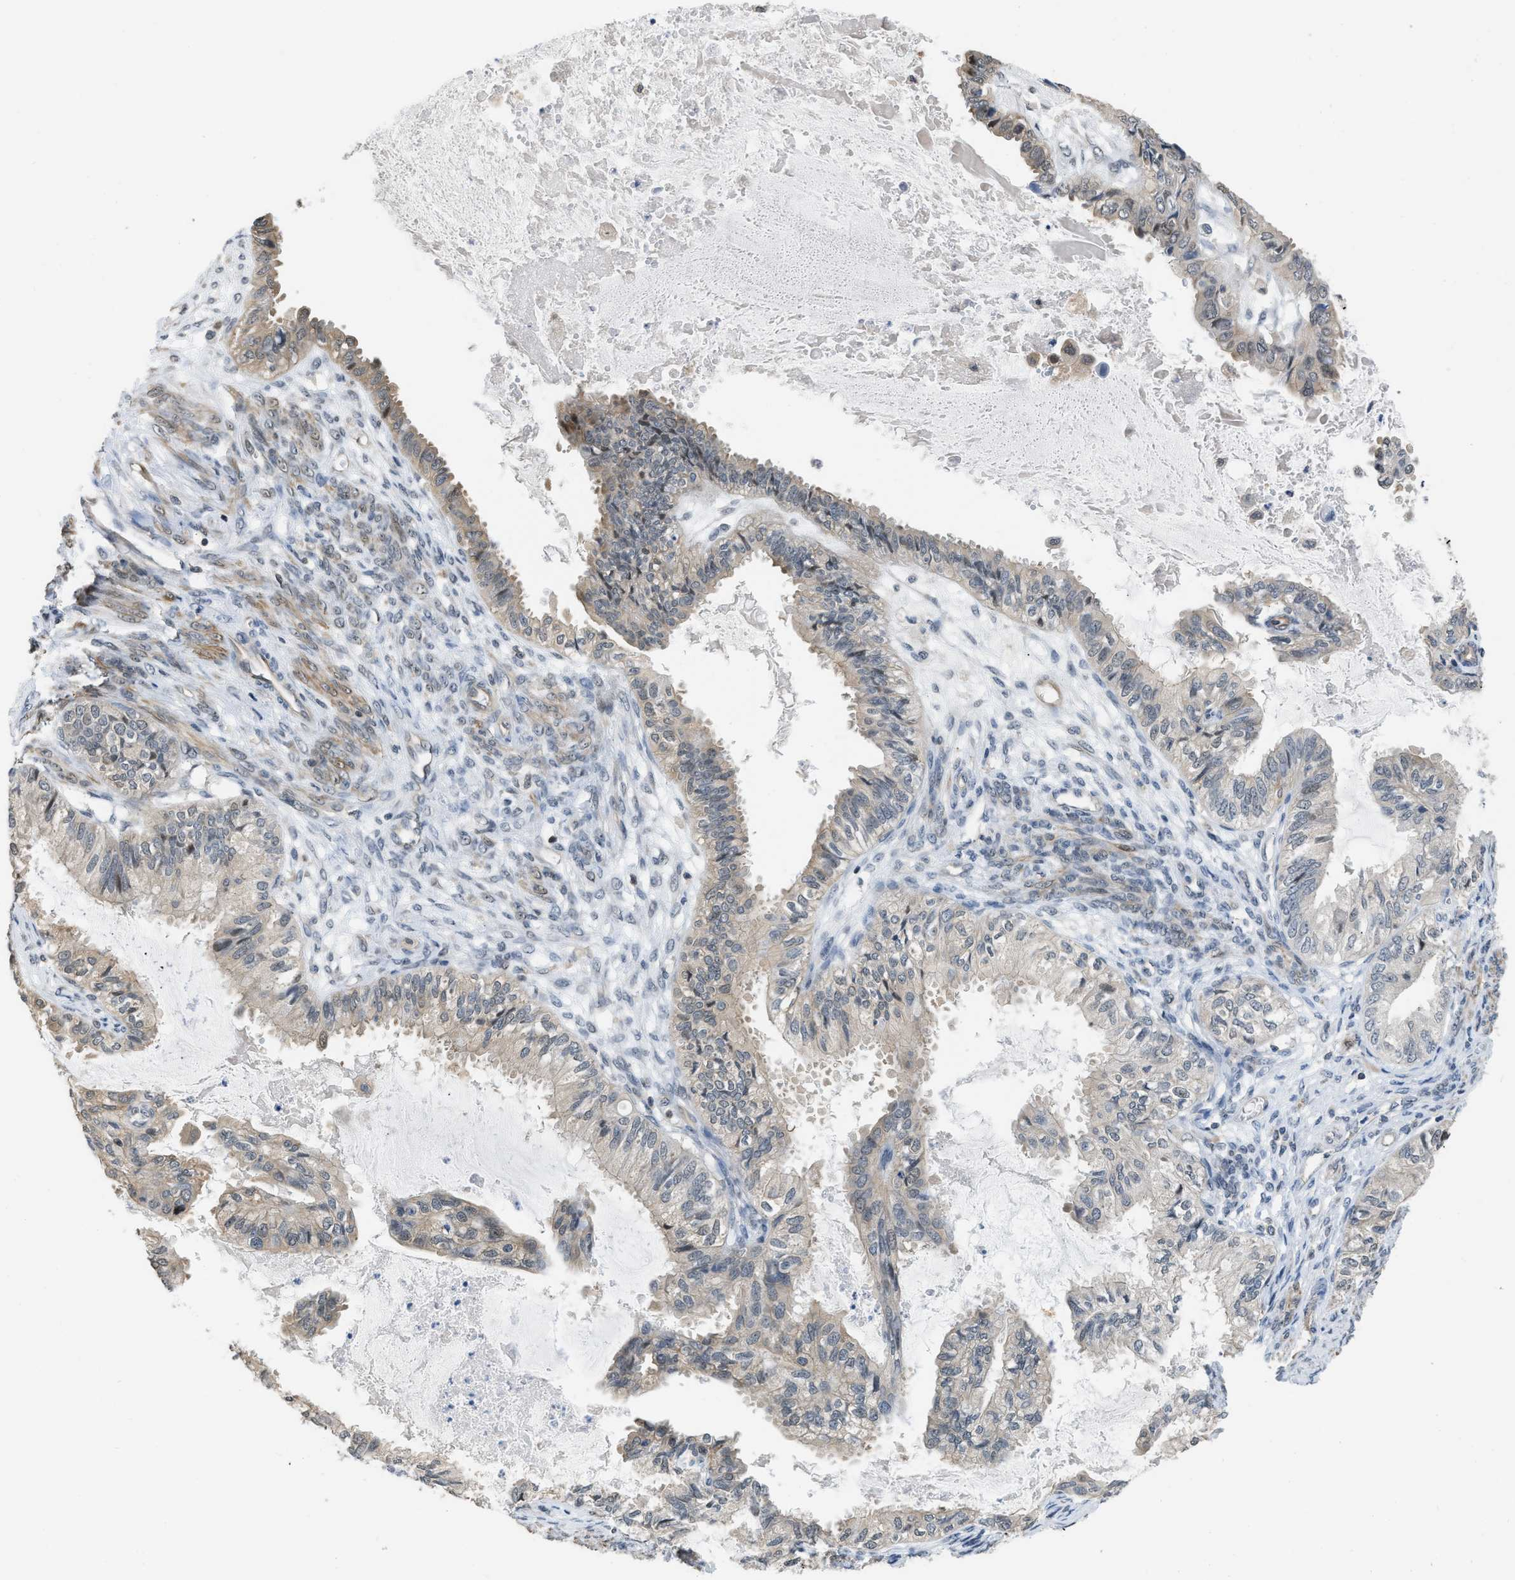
{"staining": {"intensity": "weak", "quantity": "<25%", "location": "cytoplasmic/membranous"}, "tissue": "cervical cancer", "cell_type": "Tumor cells", "image_type": "cancer", "snomed": [{"axis": "morphology", "description": "Normal tissue, NOS"}, {"axis": "morphology", "description": "Adenocarcinoma, NOS"}, {"axis": "topography", "description": "Cervix"}, {"axis": "topography", "description": "Endometrium"}], "caption": "IHC of human adenocarcinoma (cervical) reveals no expression in tumor cells.", "gene": "TES", "patient": {"sex": "female", "age": 86}}